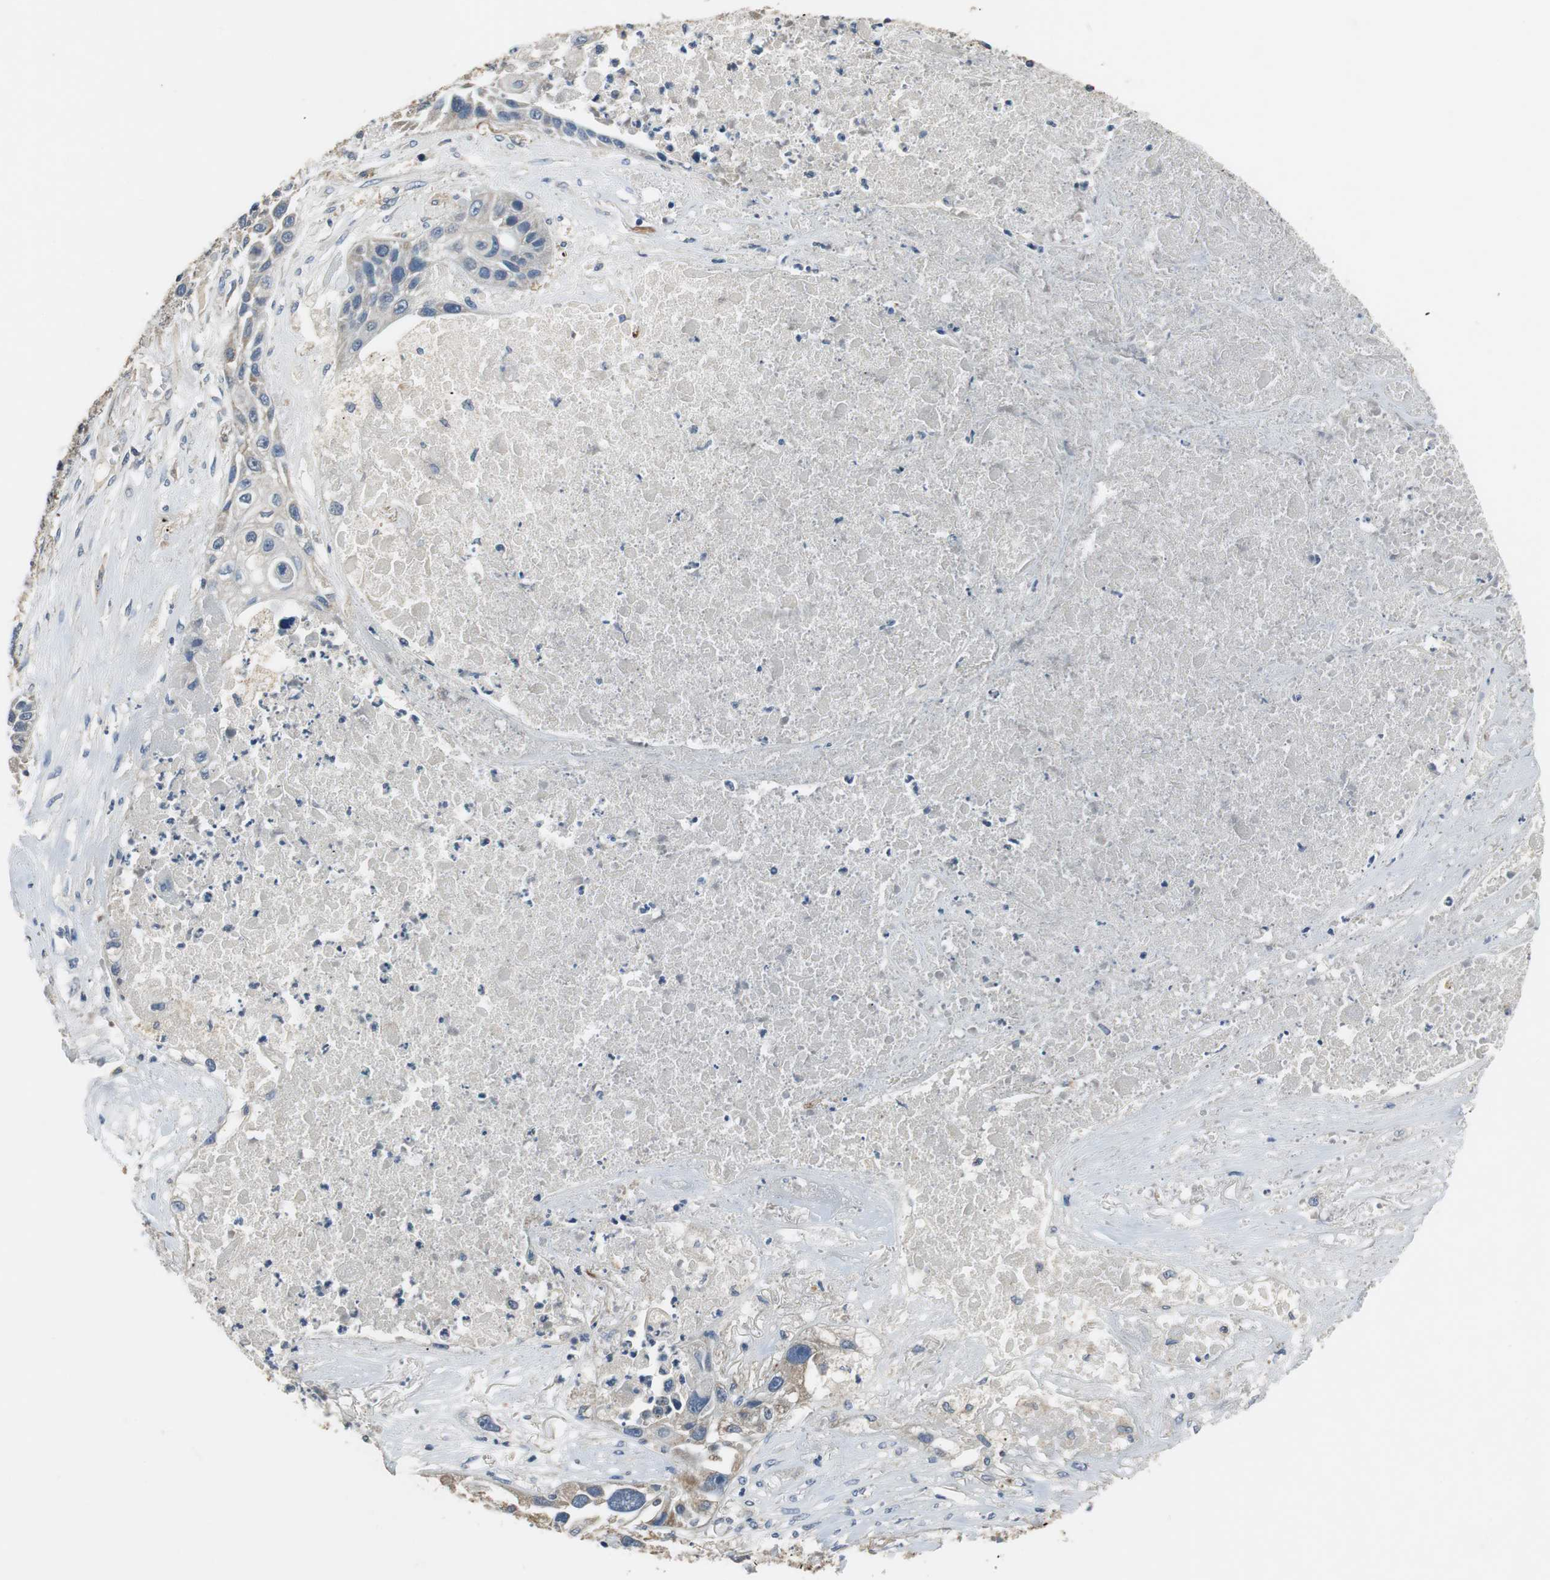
{"staining": {"intensity": "weak", "quantity": "<25%", "location": "cytoplasmic/membranous"}, "tissue": "lung cancer", "cell_type": "Tumor cells", "image_type": "cancer", "snomed": [{"axis": "morphology", "description": "Squamous cell carcinoma, NOS"}, {"axis": "topography", "description": "Lung"}], "caption": "Human squamous cell carcinoma (lung) stained for a protein using immunohistochemistry demonstrates no positivity in tumor cells.", "gene": "MTIF2", "patient": {"sex": "male", "age": 71}}